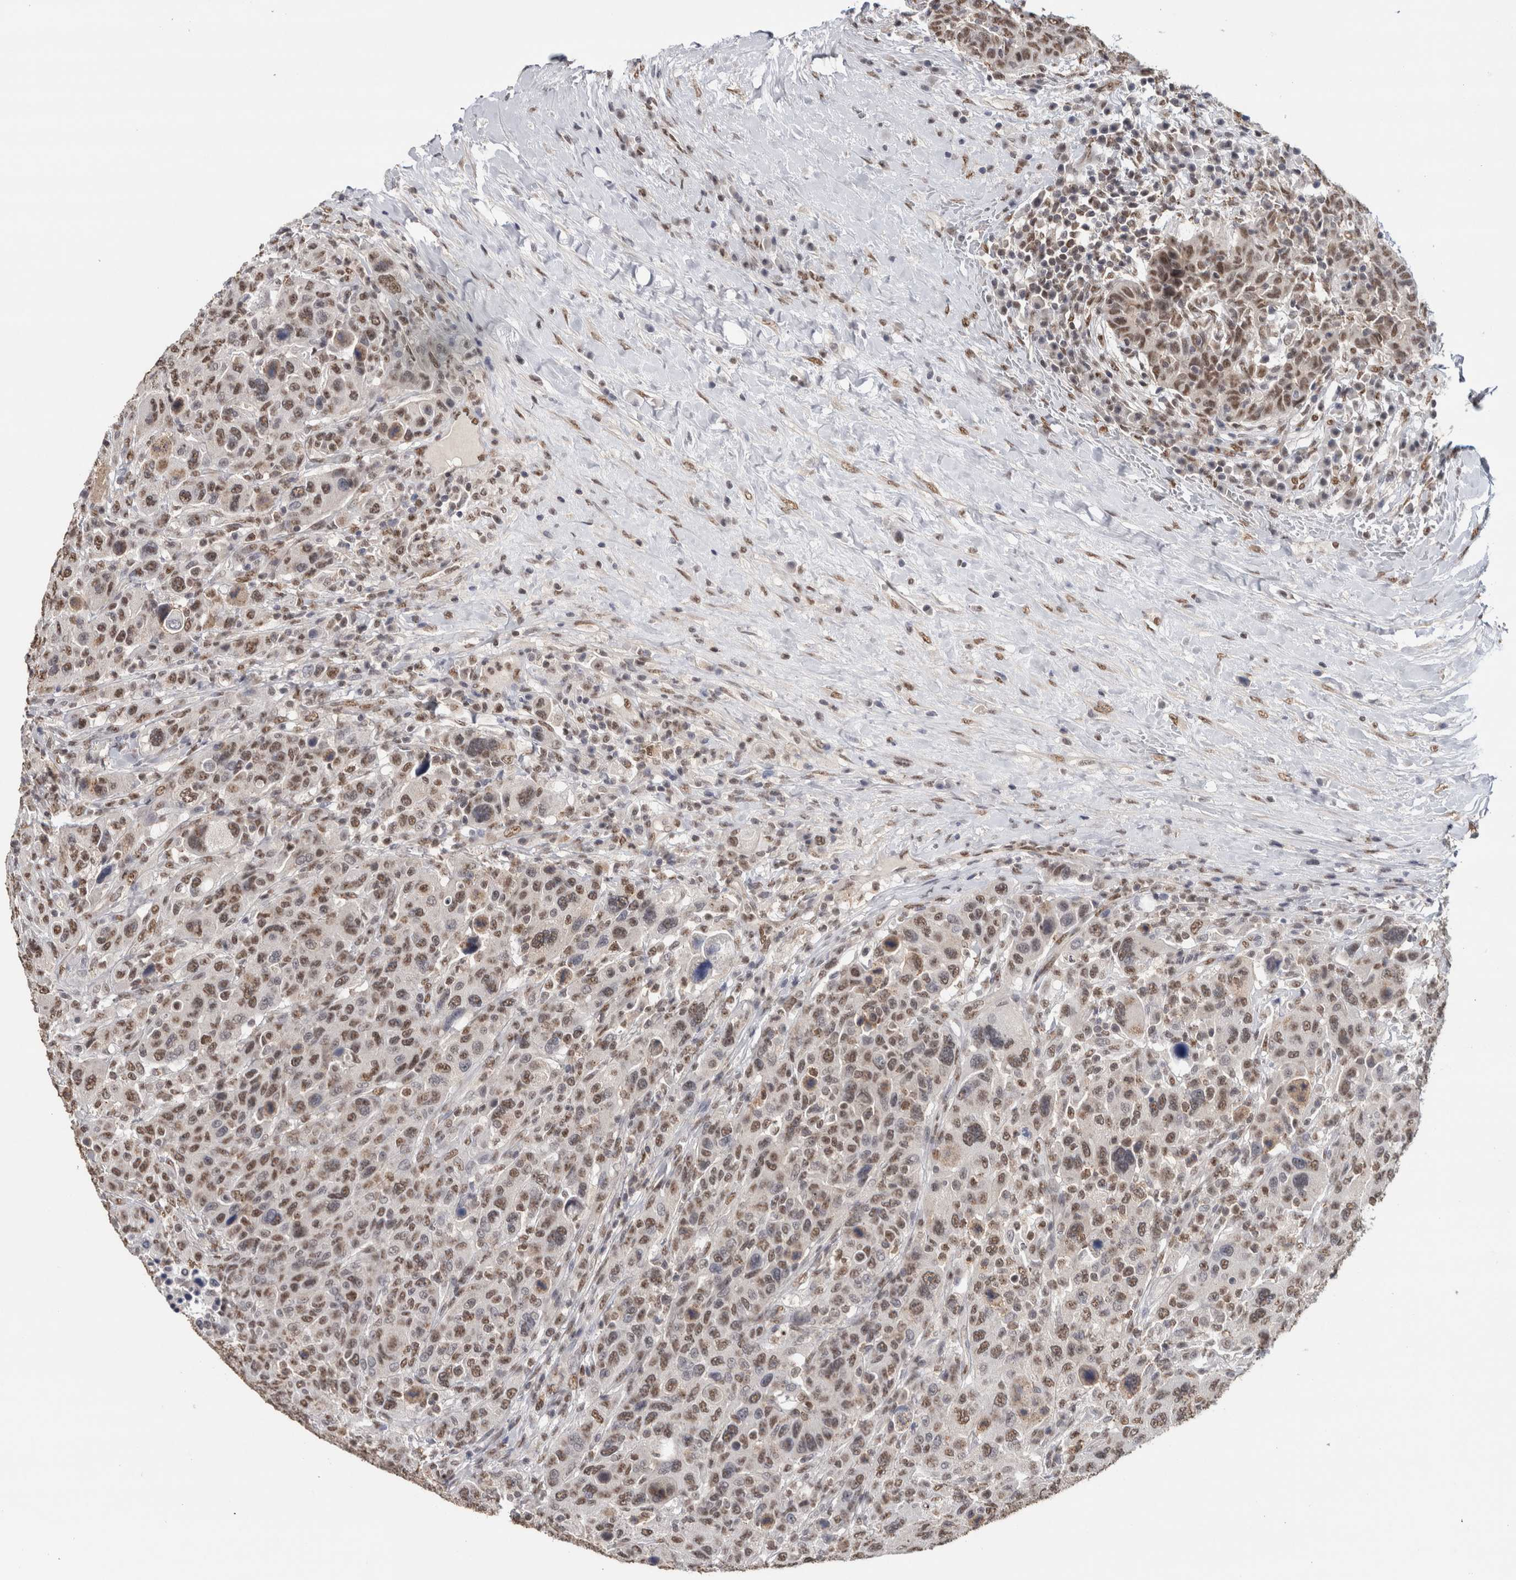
{"staining": {"intensity": "weak", "quantity": ">75%", "location": "nuclear"}, "tissue": "breast cancer", "cell_type": "Tumor cells", "image_type": "cancer", "snomed": [{"axis": "morphology", "description": "Duct carcinoma"}, {"axis": "topography", "description": "Breast"}], "caption": "Breast invasive ductal carcinoma stained for a protein exhibits weak nuclear positivity in tumor cells.", "gene": "RPS6KA2", "patient": {"sex": "female", "age": 37}}